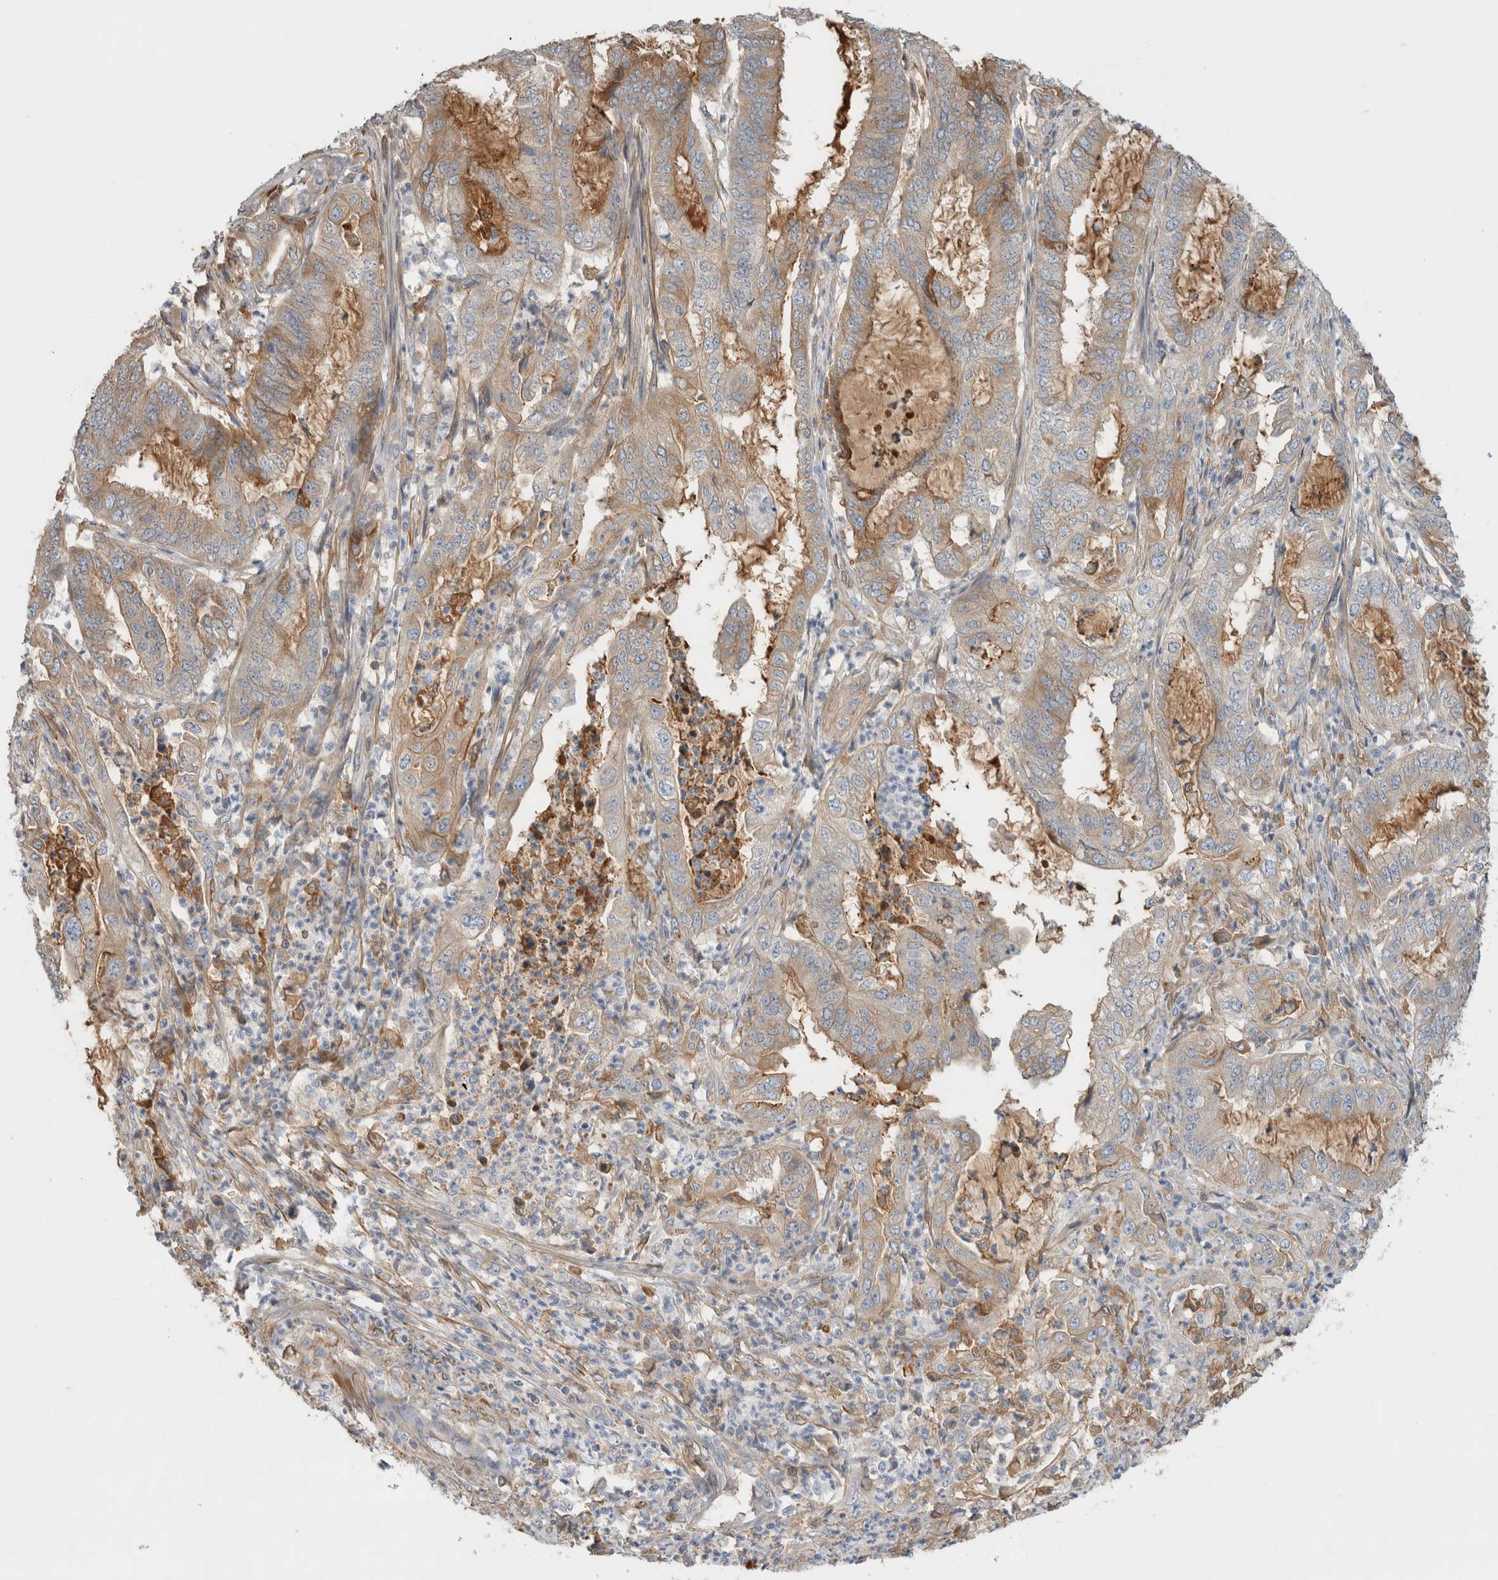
{"staining": {"intensity": "moderate", "quantity": "<25%", "location": "cytoplasmic/membranous"}, "tissue": "endometrial cancer", "cell_type": "Tumor cells", "image_type": "cancer", "snomed": [{"axis": "morphology", "description": "Adenocarcinoma, NOS"}, {"axis": "topography", "description": "Endometrium"}], "caption": "The micrograph shows staining of endometrial cancer, revealing moderate cytoplasmic/membranous protein staining (brown color) within tumor cells.", "gene": "CFI", "patient": {"sex": "female", "age": 51}}